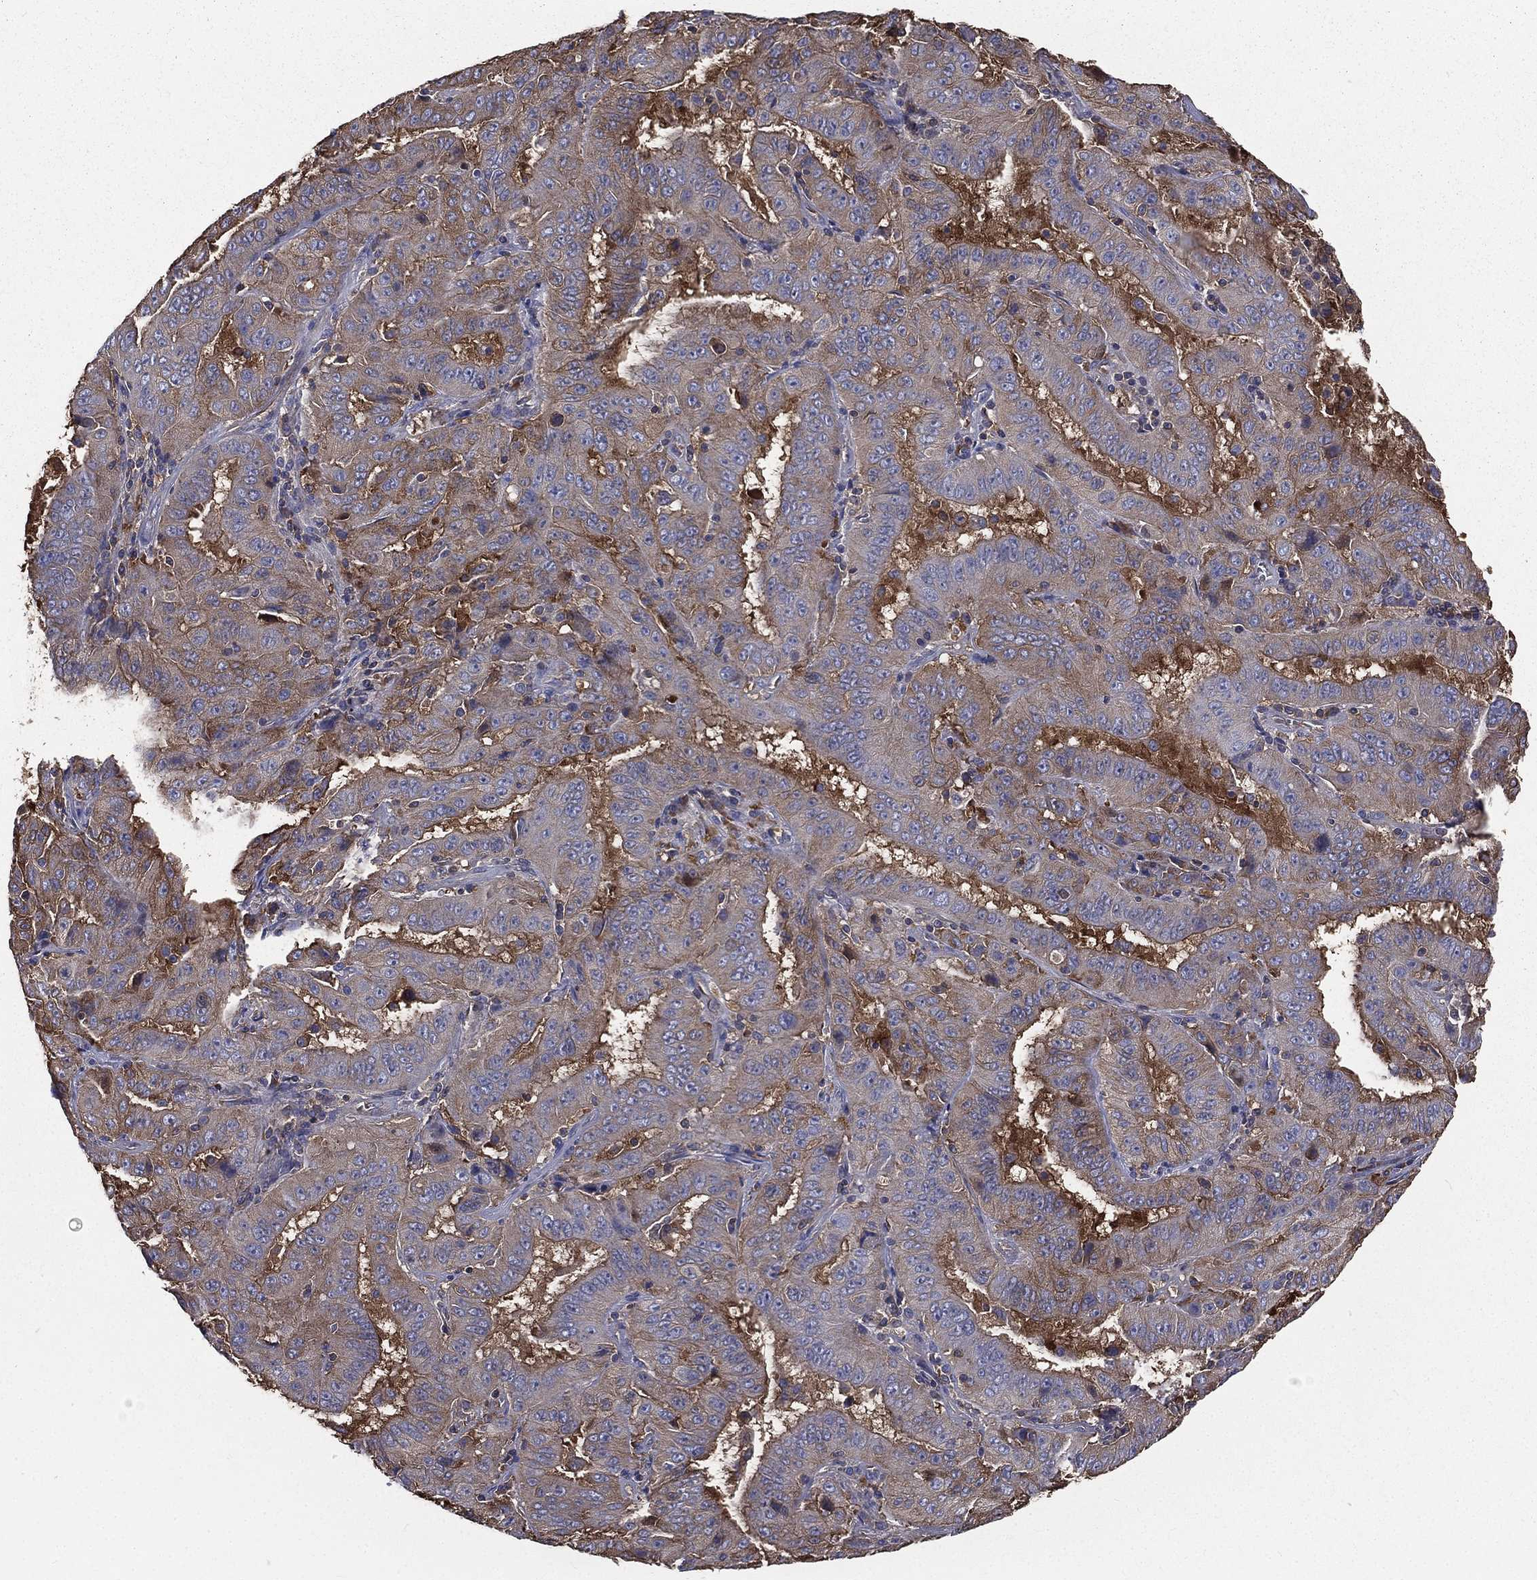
{"staining": {"intensity": "weak", "quantity": "25%-75%", "location": "cytoplasmic/membranous"}, "tissue": "pancreatic cancer", "cell_type": "Tumor cells", "image_type": "cancer", "snomed": [{"axis": "morphology", "description": "Adenocarcinoma, NOS"}, {"axis": "topography", "description": "Pancreas"}], "caption": "This is a micrograph of immunohistochemistry staining of pancreatic cancer (adenocarcinoma), which shows weak expression in the cytoplasmic/membranous of tumor cells.", "gene": "SARS1", "patient": {"sex": "male", "age": 63}}